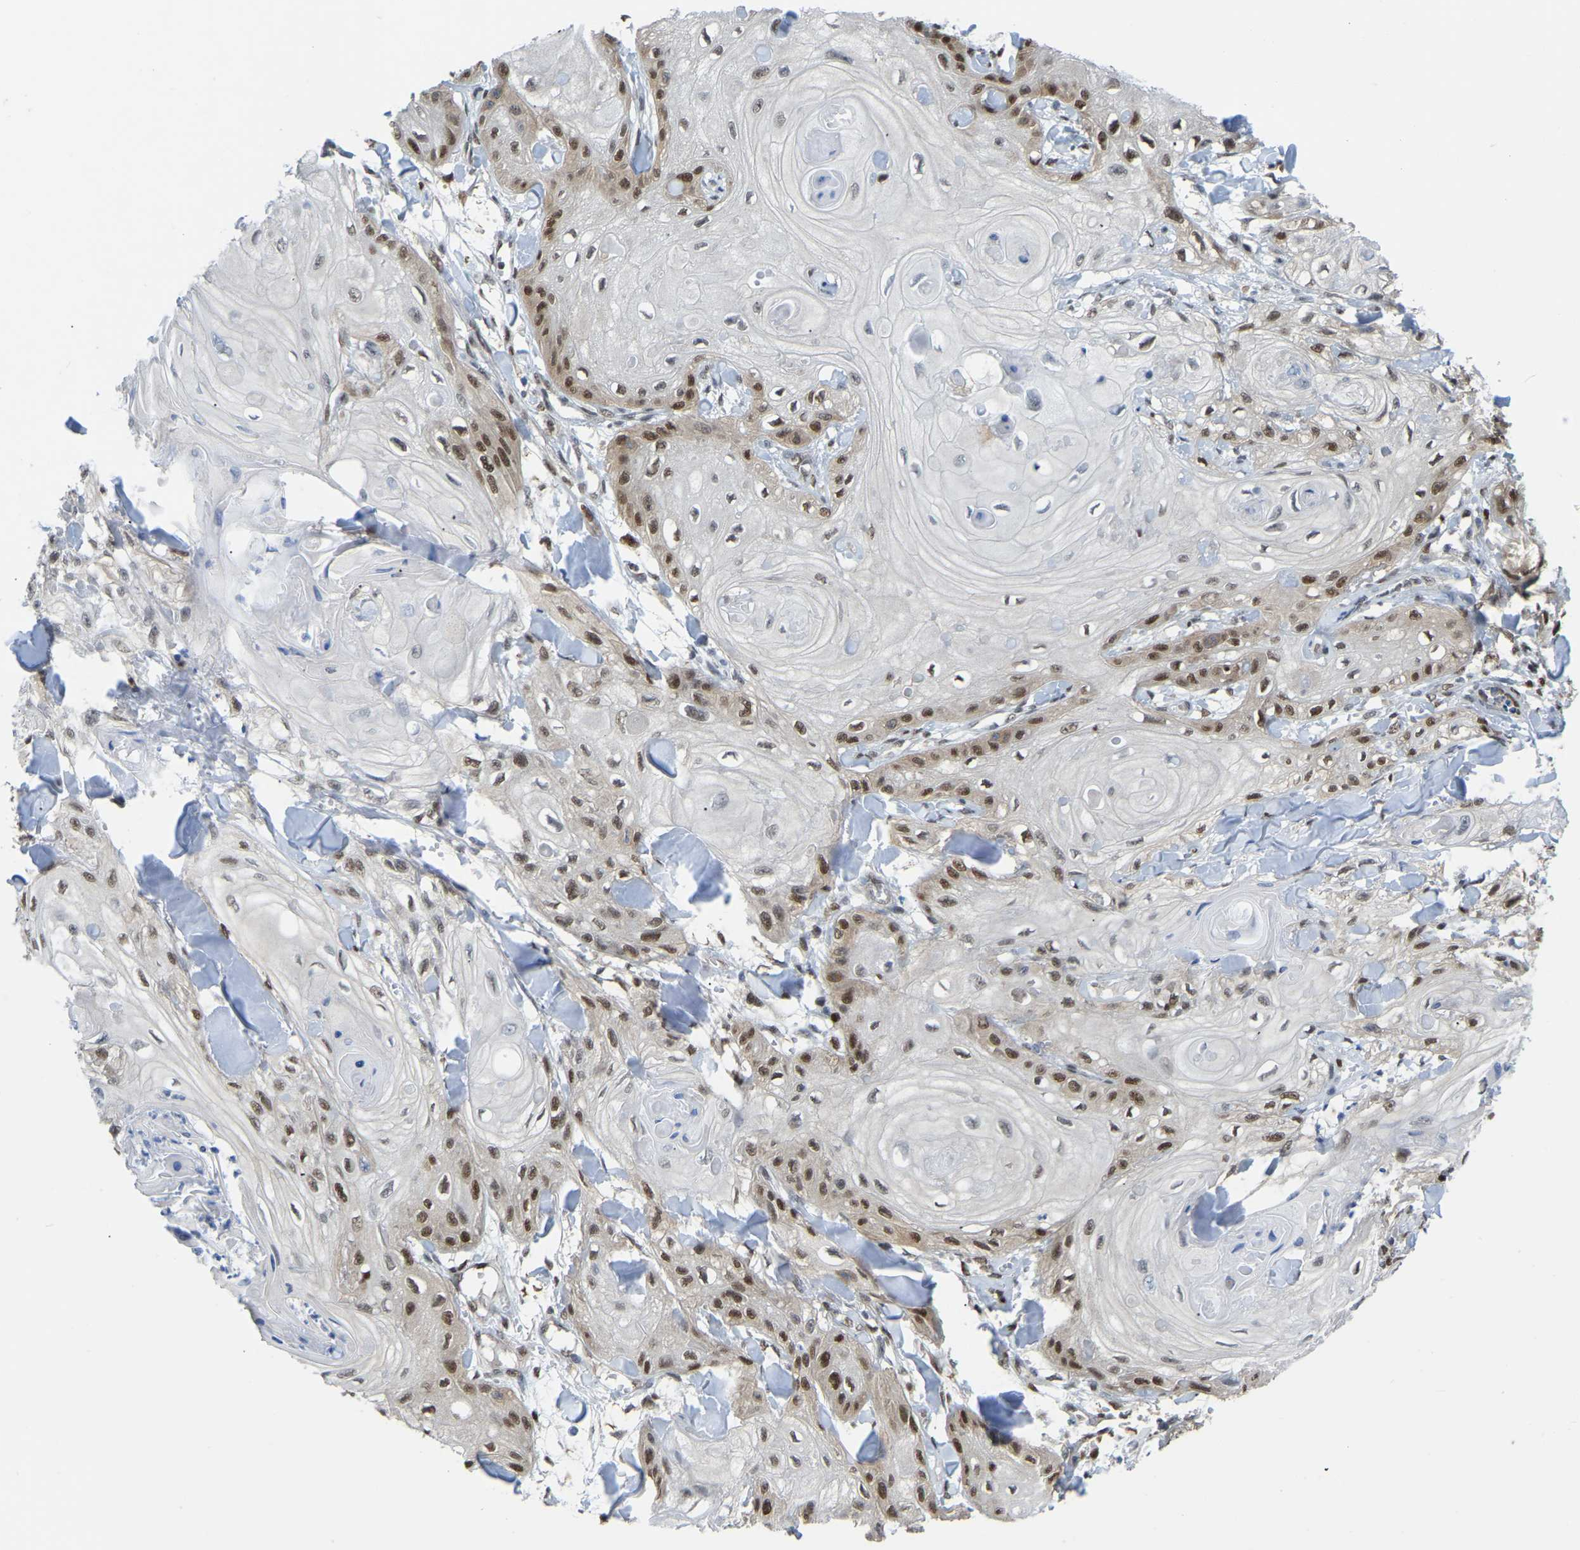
{"staining": {"intensity": "moderate", "quantity": "25%-75%", "location": "nuclear"}, "tissue": "skin cancer", "cell_type": "Tumor cells", "image_type": "cancer", "snomed": [{"axis": "morphology", "description": "Squamous cell carcinoma, NOS"}, {"axis": "topography", "description": "Skin"}], "caption": "Squamous cell carcinoma (skin) was stained to show a protein in brown. There is medium levels of moderate nuclear positivity in approximately 25%-75% of tumor cells.", "gene": "KLRG2", "patient": {"sex": "male", "age": 74}}